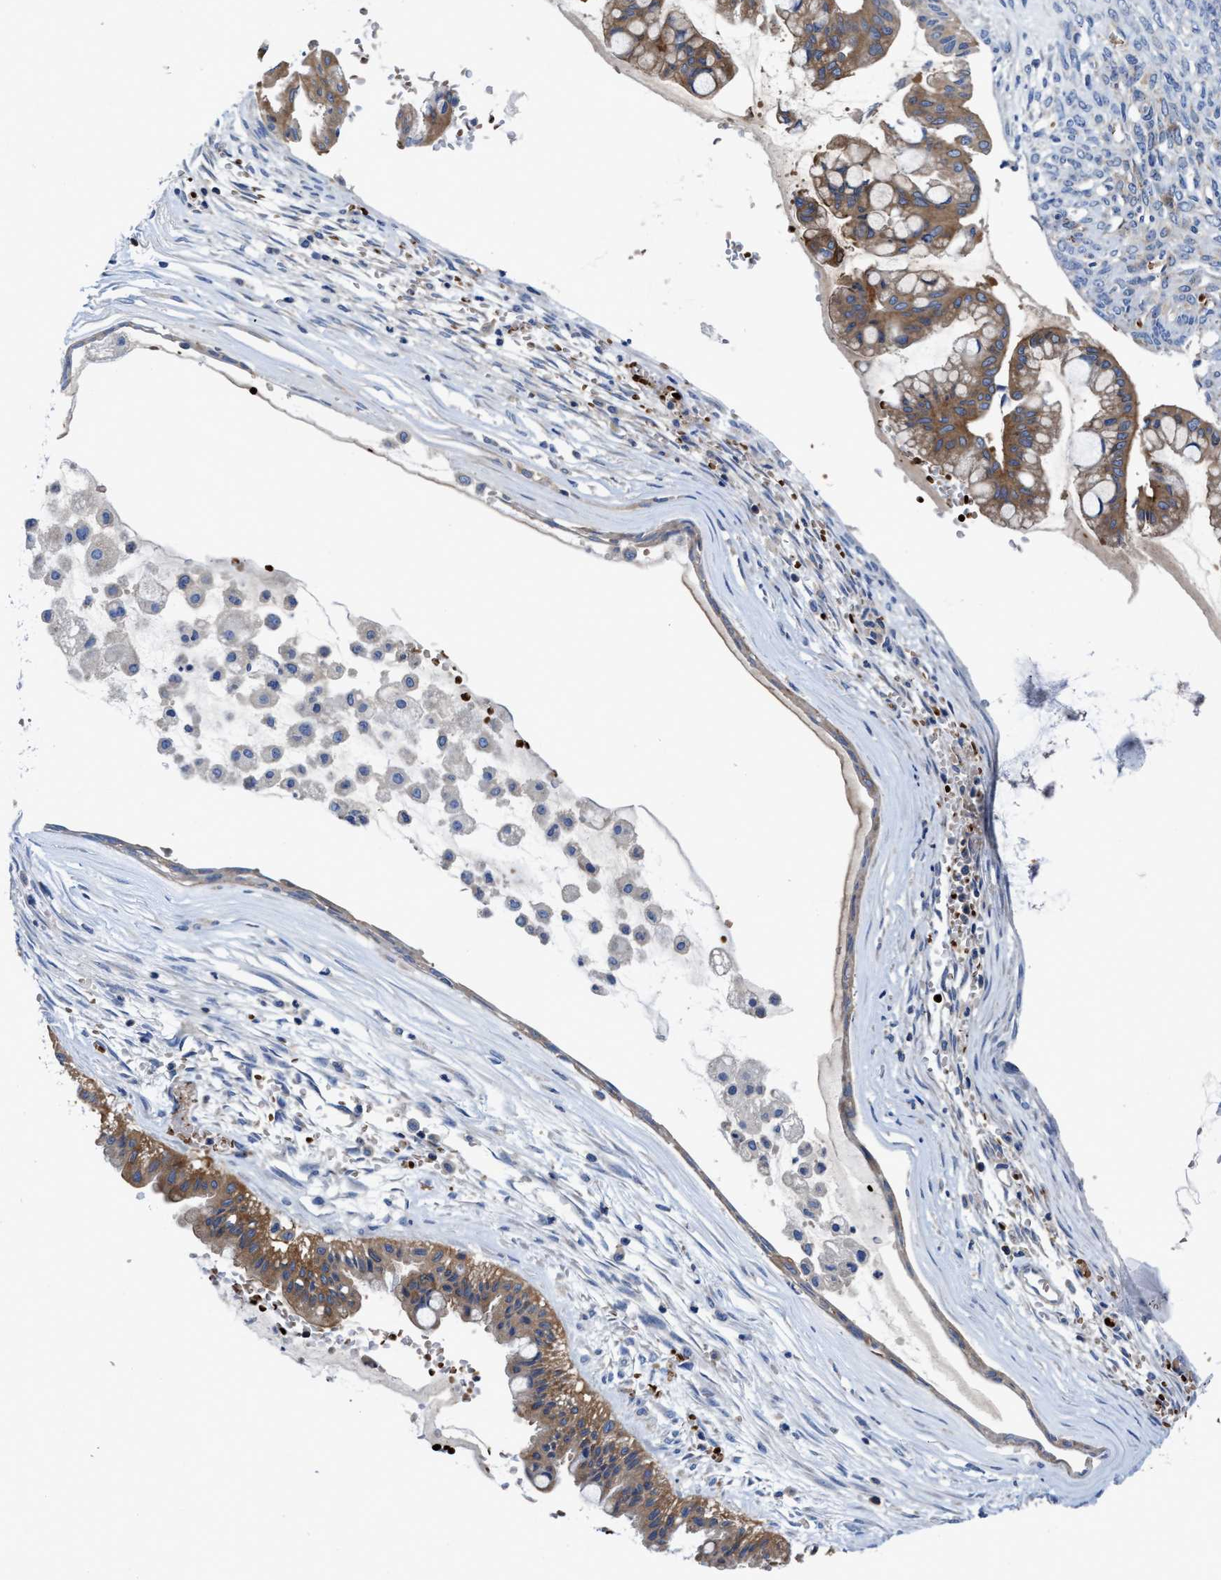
{"staining": {"intensity": "moderate", "quantity": ">75%", "location": "cytoplasmic/membranous"}, "tissue": "ovarian cancer", "cell_type": "Tumor cells", "image_type": "cancer", "snomed": [{"axis": "morphology", "description": "Cystadenocarcinoma, mucinous, NOS"}, {"axis": "topography", "description": "Ovary"}], "caption": "Moderate cytoplasmic/membranous expression for a protein is seen in approximately >75% of tumor cells of ovarian cancer (mucinous cystadenocarcinoma) using immunohistochemistry.", "gene": "PHLPP1", "patient": {"sex": "female", "age": 73}}